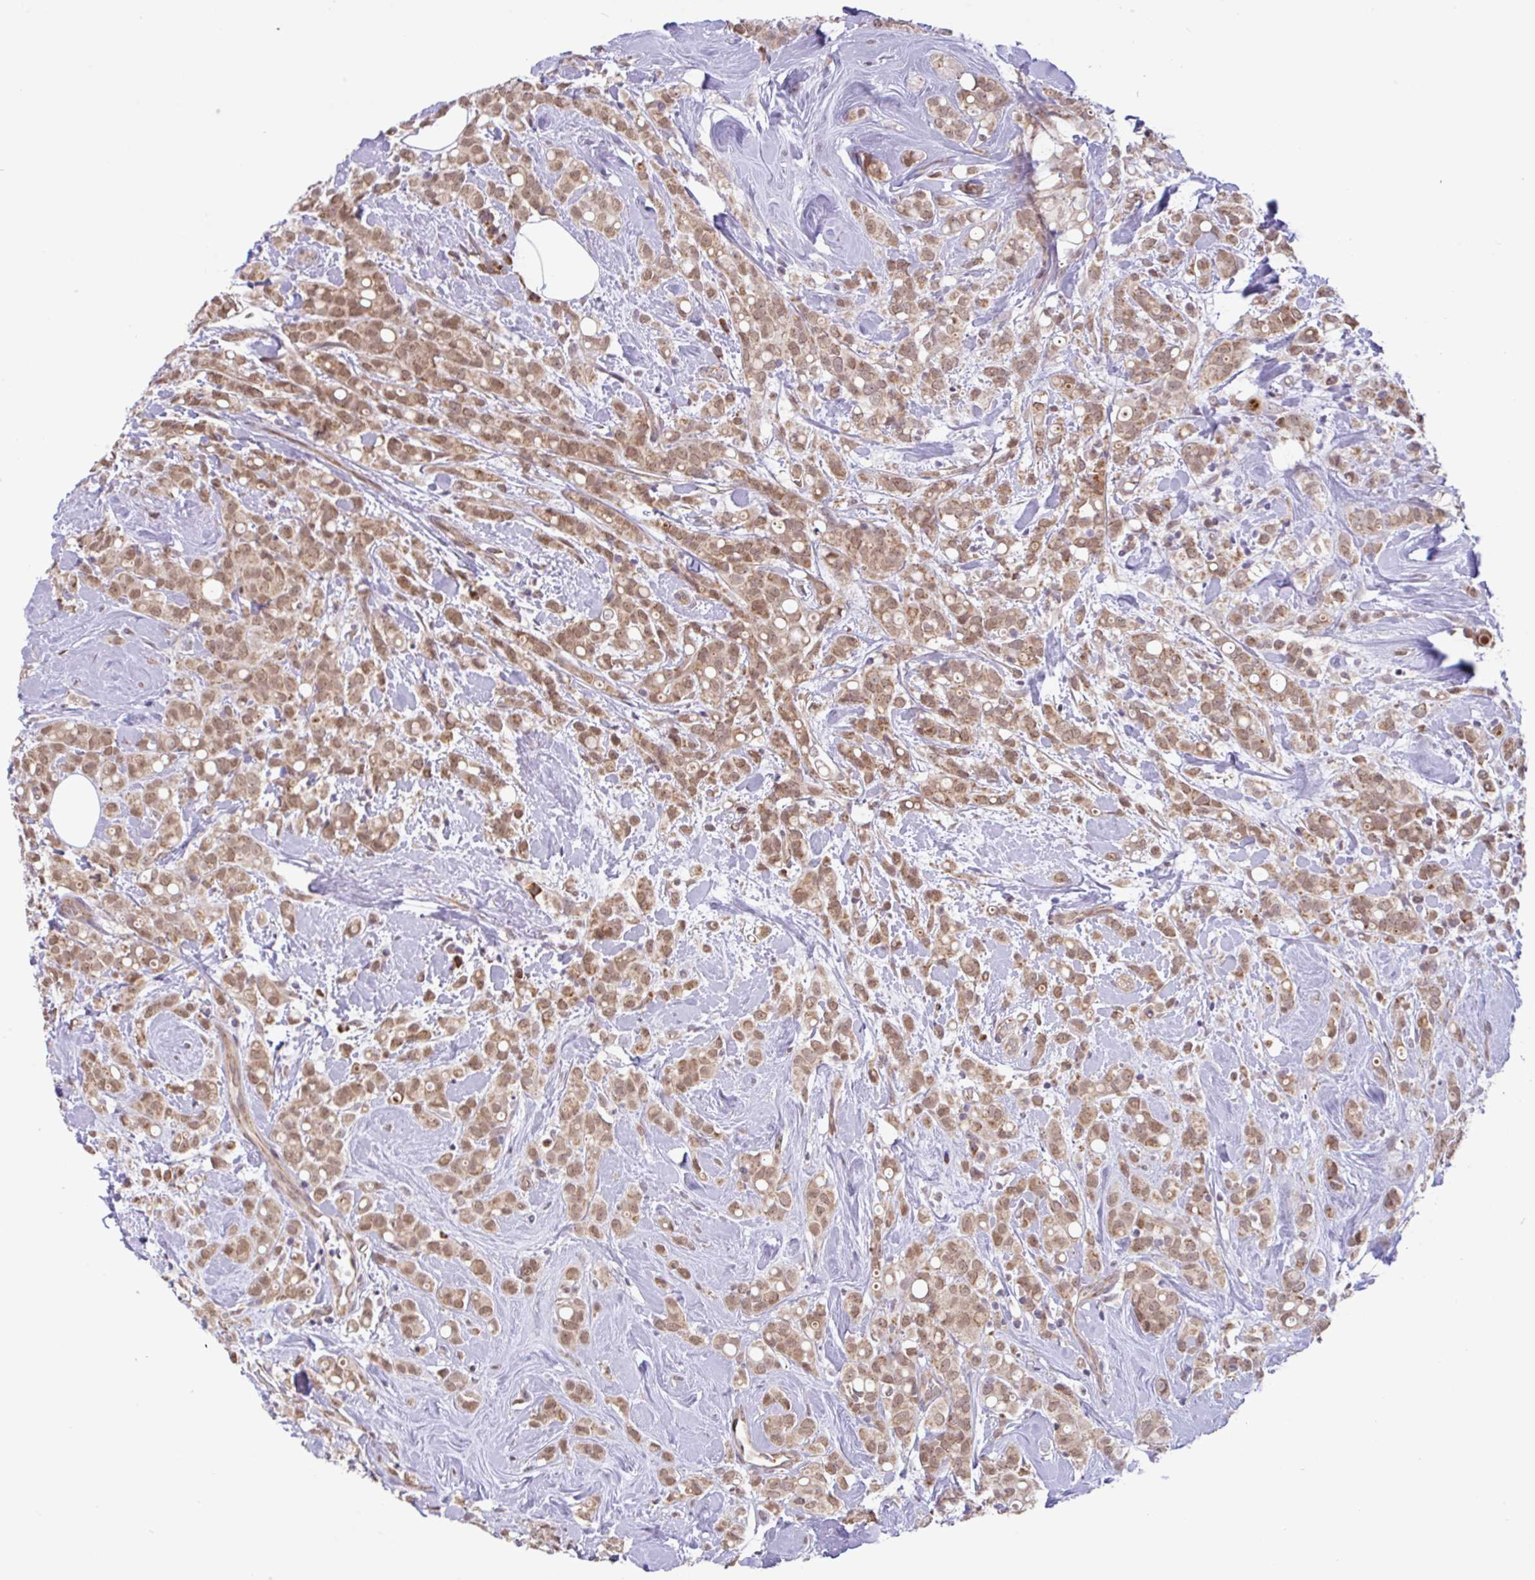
{"staining": {"intensity": "moderate", "quantity": ">75%", "location": "cytoplasmic/membranous,nuclear"}, "tissue": "breast cancer", "cell_type": "Tumor cells", "image_type": "cancer", "snomed": [{"axis": "morphology", "description": "Lobular carcinoma"}, {"axis": "topography", "description": "Breast"}], "caption": "A brown stain shows moderate cytoplasmic/membranous and nuclear expression of a protein in human breast cancer tumor cells. The protein of interest is shown in brown color, while the nuclei are stained blue.", "gene": "DLEU7", "patient": {"sex": "female", "age": 68}}